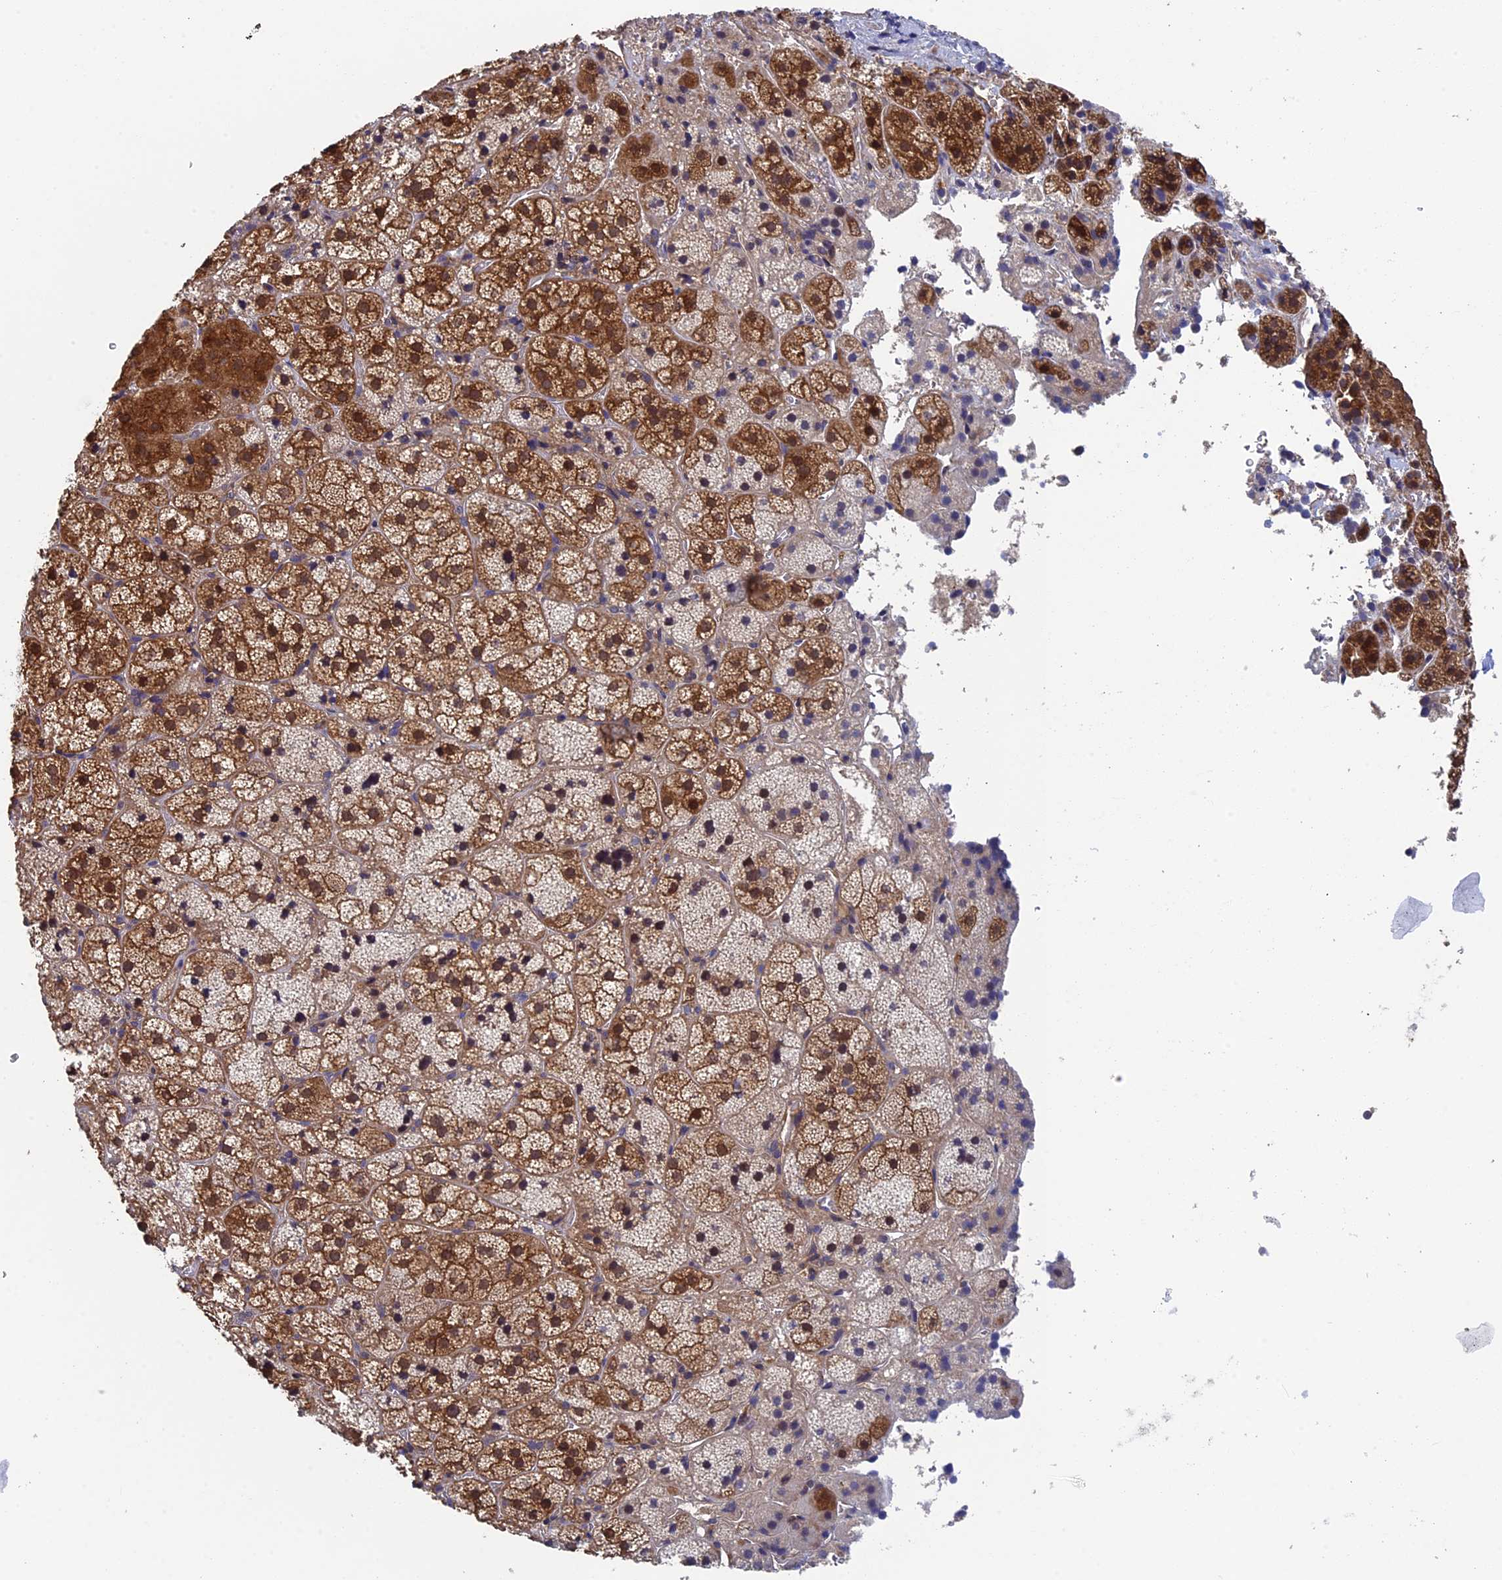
{"staining": {"intensity": "moderate", "quantity": ">75%", "location": "cytoplasmic/membranous,nuclear"}, "tissue": "adrenal gland", "cell_type": "Glandular cells", "image_type": "normal", "snomed": [{"axis": "morphology", "description": "Normal tissue, NOS"}, {"axis": "topography", "description": "Adrenal gland"}], "caption": "Adrenal gland stained for a protein (brown) exhibits moderate cytoplasmic/membranous,nuclear positive staining in approximately >75% of glandular cells.", "gene": "LCMT1", "patient": {"sex": "female", "age": 44}}